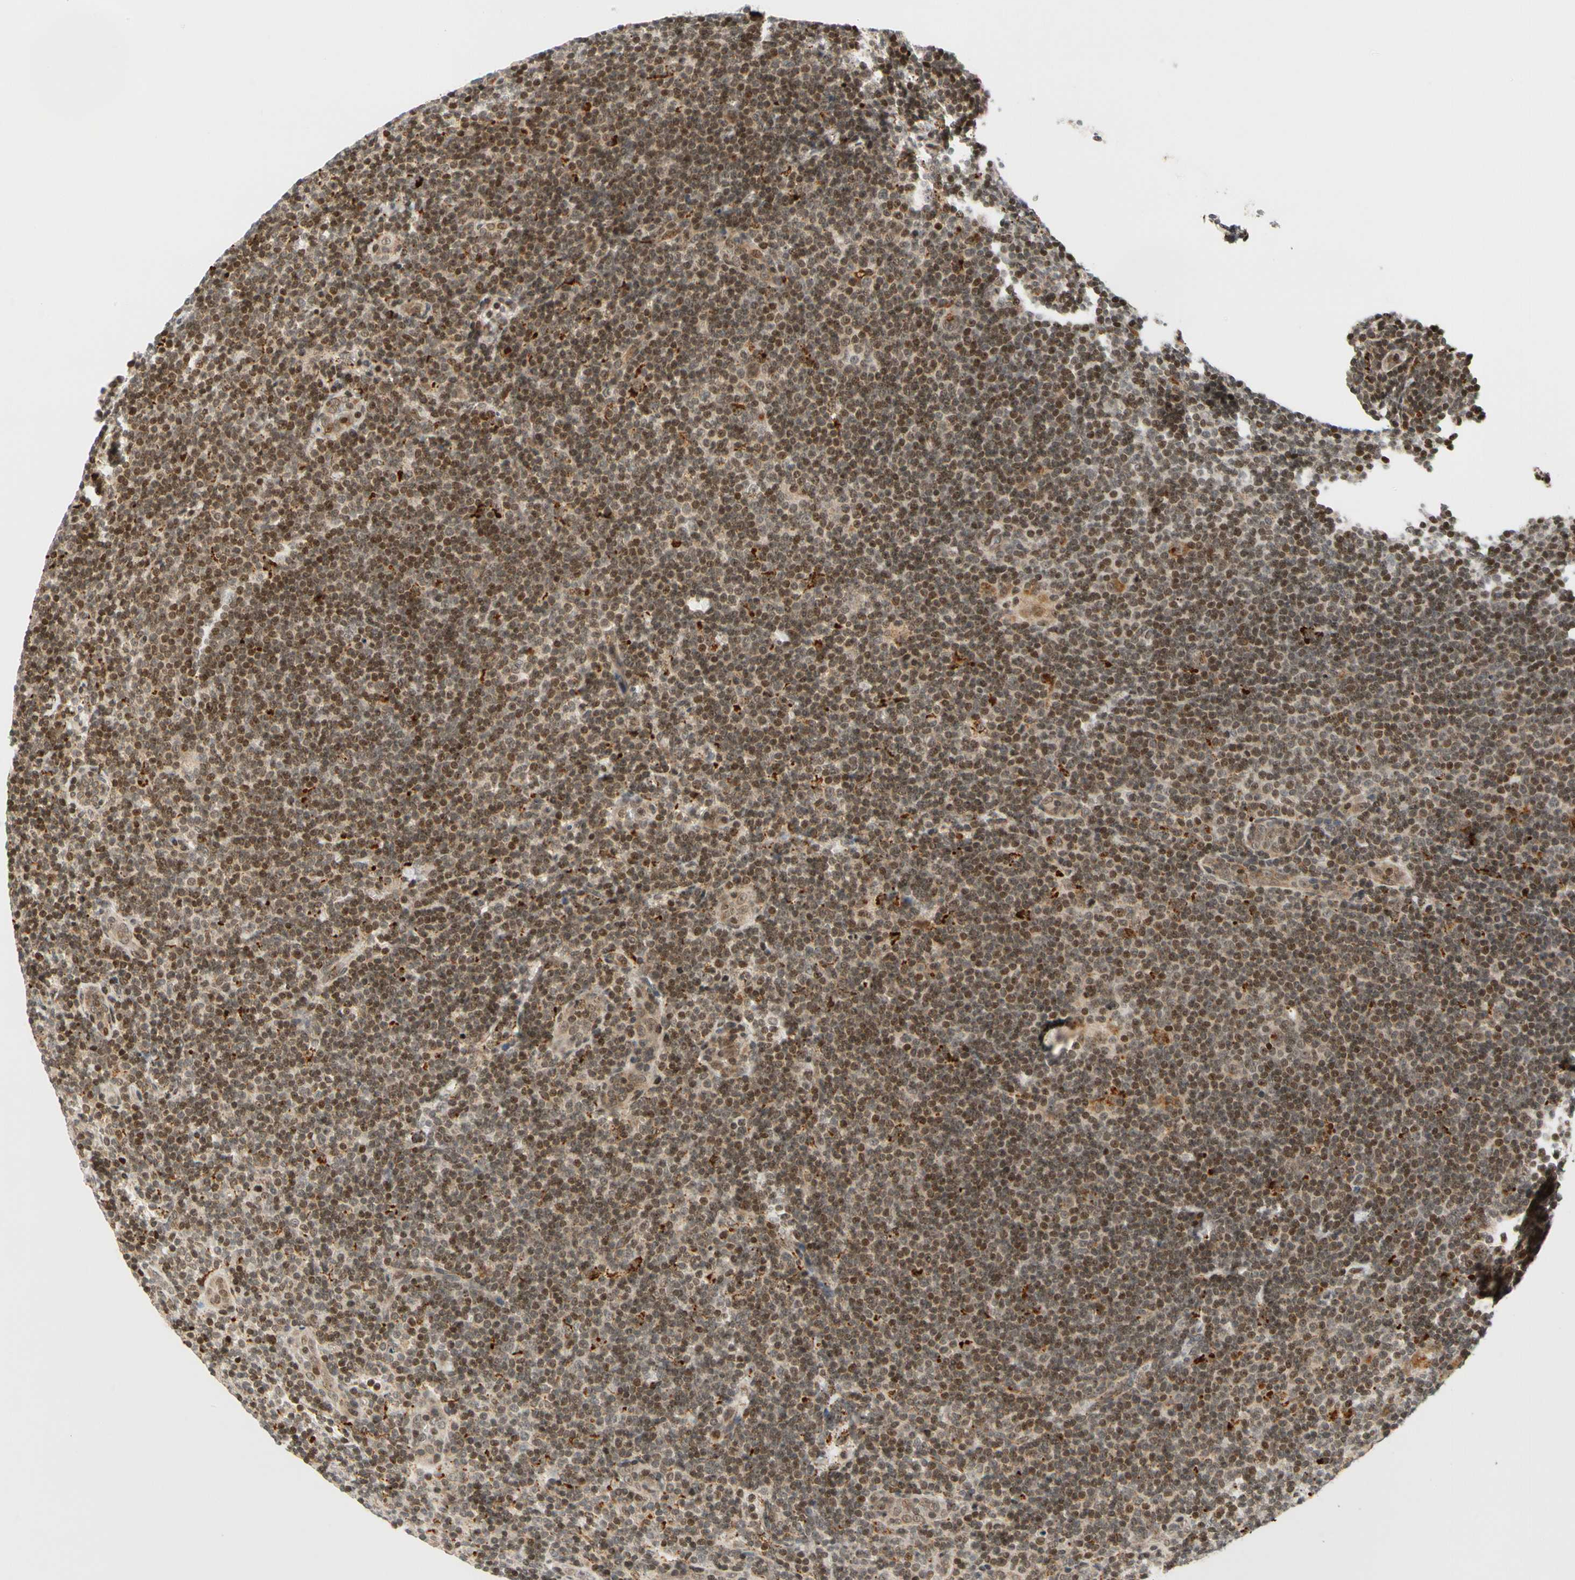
{"staining": {"intensity": "weak", "quantity": ">75%", "location": "nuclear"}, "tissue": "lymphoma", "cell_type": "Tumor cells", "image_type": "cancer", "snomed": [{"axis": "morphology", "description": "Hodgkin's disease, NOS"}, {"axis": "topography", "description": "Lymph node"}], "caption": "The histopathology image reveals staining of Hodgkin's disease, revealing weak nuclear protein staining (brown color) within tumor cells.", "gene": "CDK7", "patient": {"sex": "female", "age": 57}}